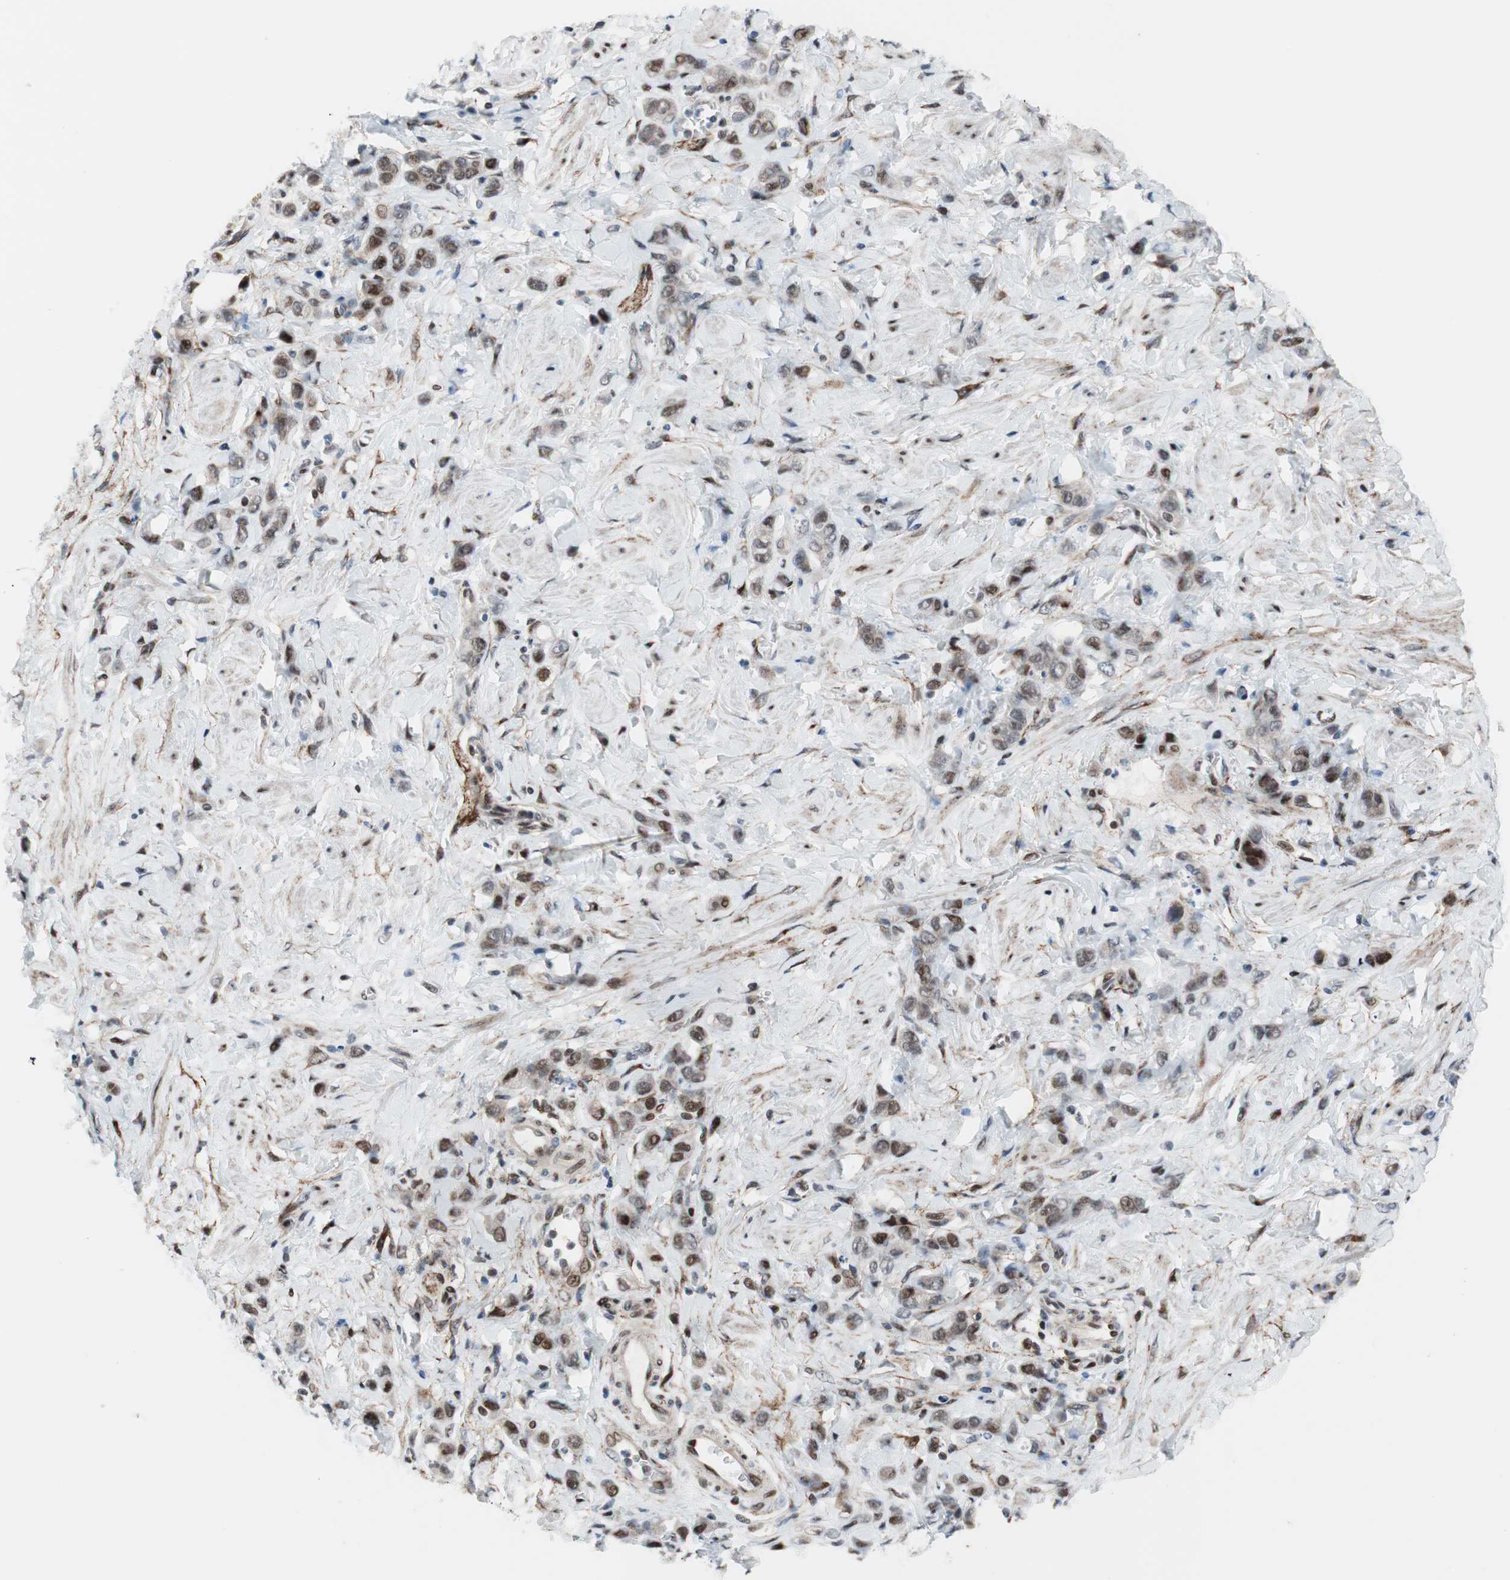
{"staining": {"intensity": "moderate", "quantity": "25%-75%", "location": "nuclear"}, "tissue": "stomach cancer", "cell_type": "Tumor cells", "image_type": "cancer", "snomed": [{"axis": "morphology", "description": "Adenocarcinoma, NOS"}, {"axis": "topography", "description": "Stomach"}], "caption": "Brown immunohistochemical staining in human stomach adenocarcinoma exhibits moderate nuclear expression in about 25%-75% of tumor cells. Immunohistochemistry (ihc) stains the protein in brown and the nuclei are stained blue.", "gene": "FBXO44", "patient": {"sex": "male", "age": 82}}